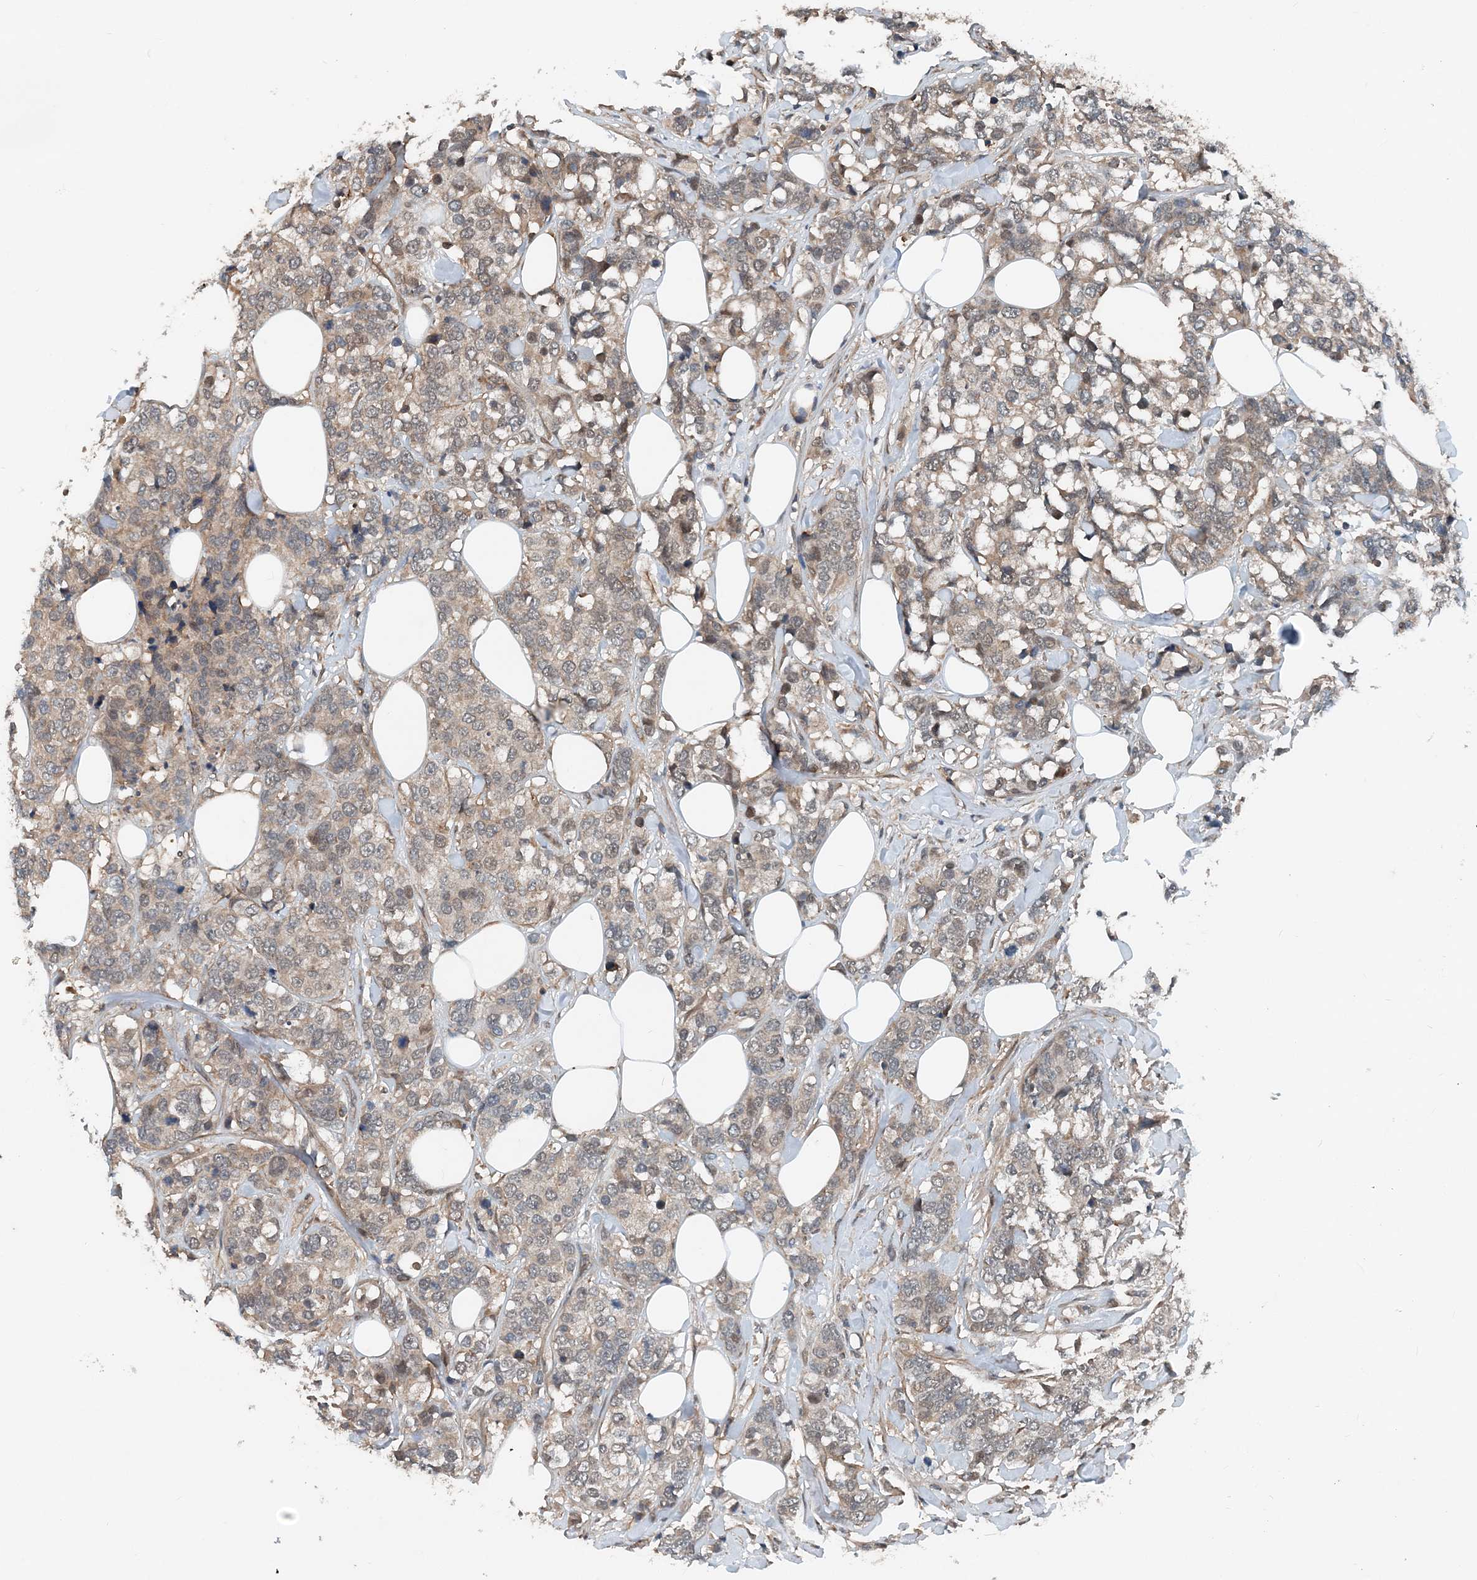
{"staining": {"intensity": "weak", "quantity": "<25%", "location": "cytoplasmic/membranous"}, "tissue": "breast cancer", "cell_type": "Tumor cells", "image_type": "cancer", "snomed": [{"axis": "morphology", "description": "Lobular carcinoma"}, {"axis": "topography", "description": "Breast"}], "caption": "Tumor cells show no significant staining in breast cancer.", "gene": "SMPD3", "patient": {"sex": "female", "age": 59}}